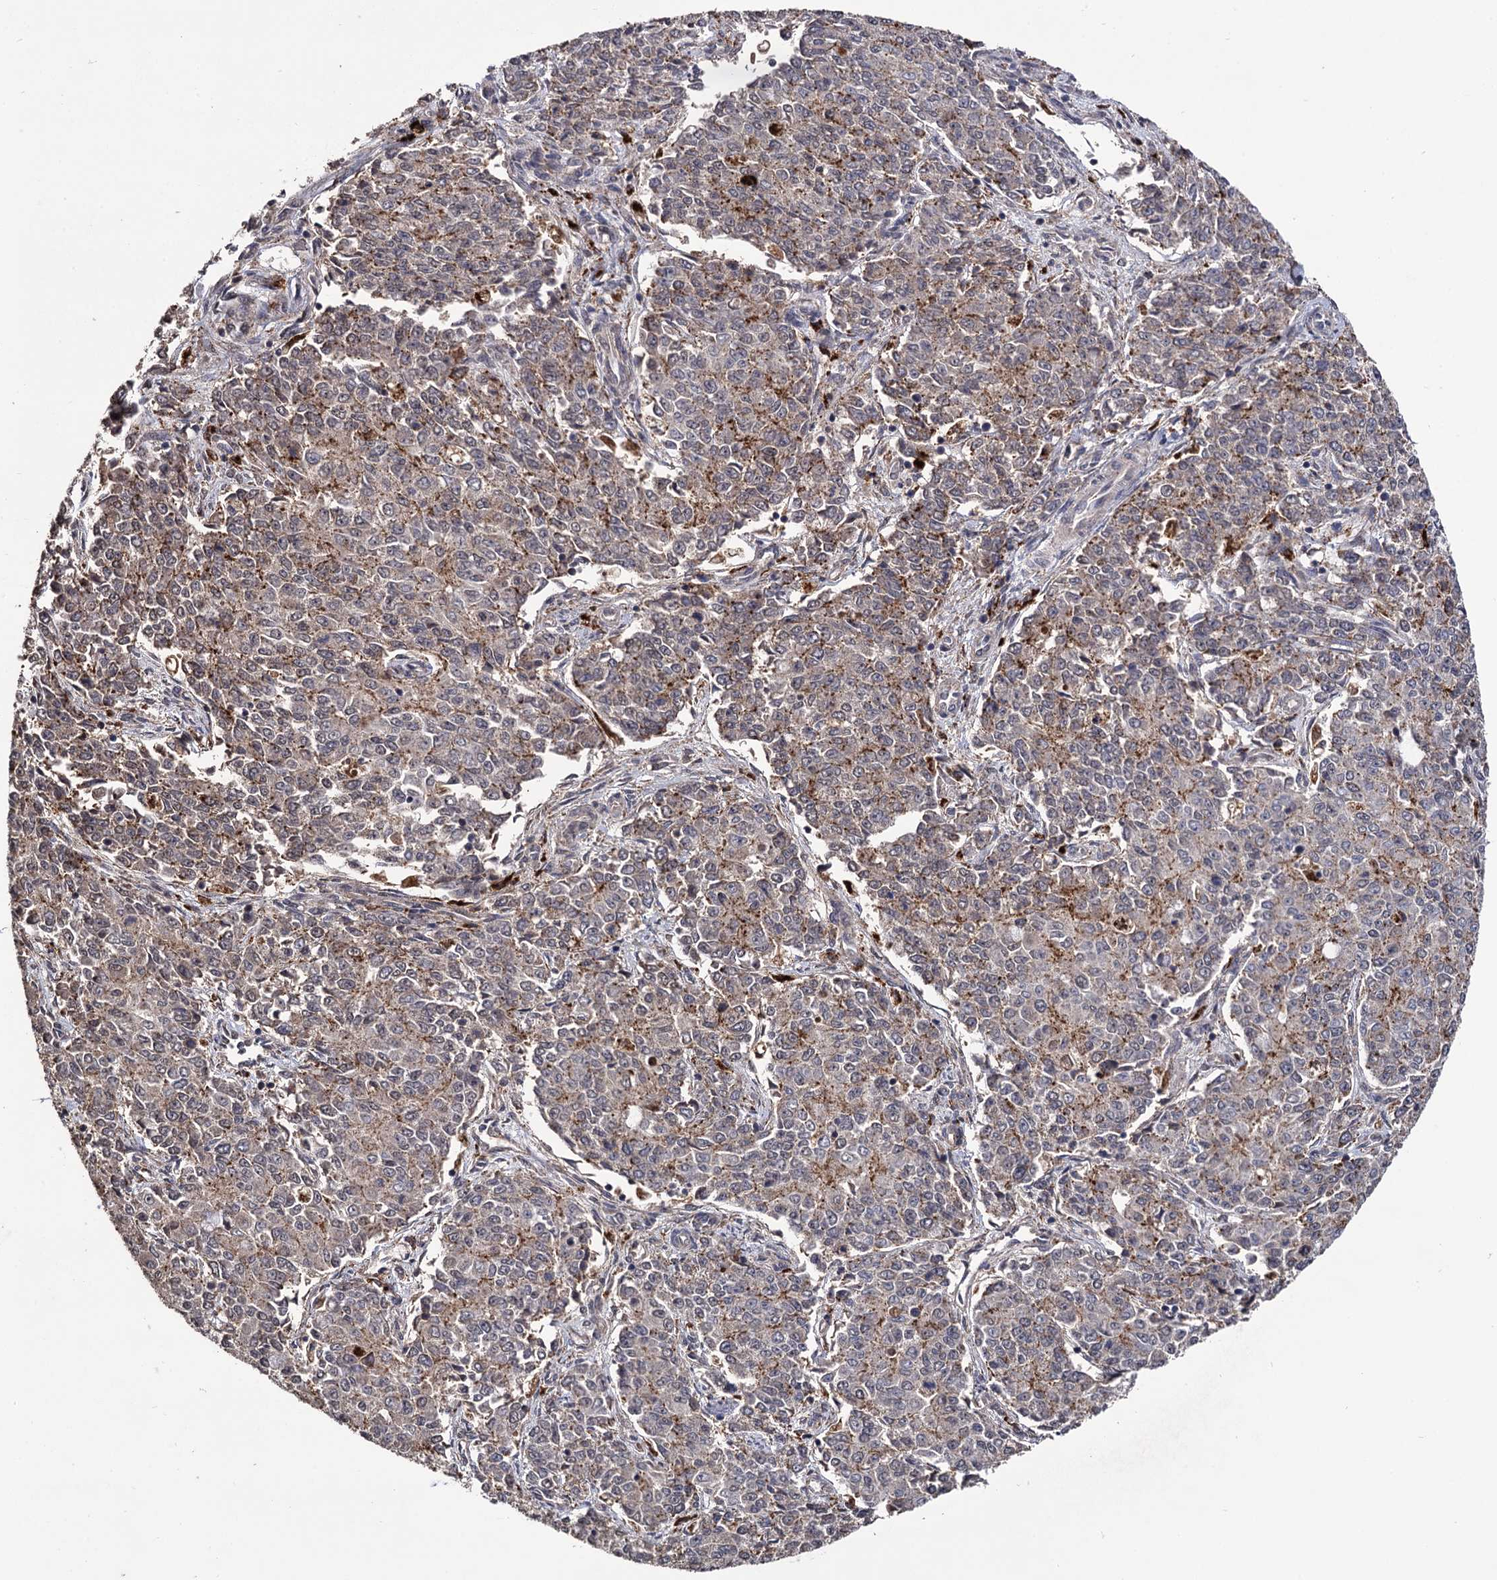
{"staining": {"intensity": "weak", "quantity": "25%-75%", "location": "cytoplasmic/membranous"}, "tissue": "endometrial cancer", "cell_type": "Tumor cells", "image_type": "cancer", "snomed": [{"axis": "morphology", "description": "Adenocarcinoma, NOS"}, {"axis": "topography", "description": "Endometrium"}], "caption": "The image shows a brown stain indicating the presence of a protein in the cytoplasmic/membranous of tumor cells in endometrial cancer.", "gene": "MICAL2", "patient": {"sex": "female", "age": 50}}